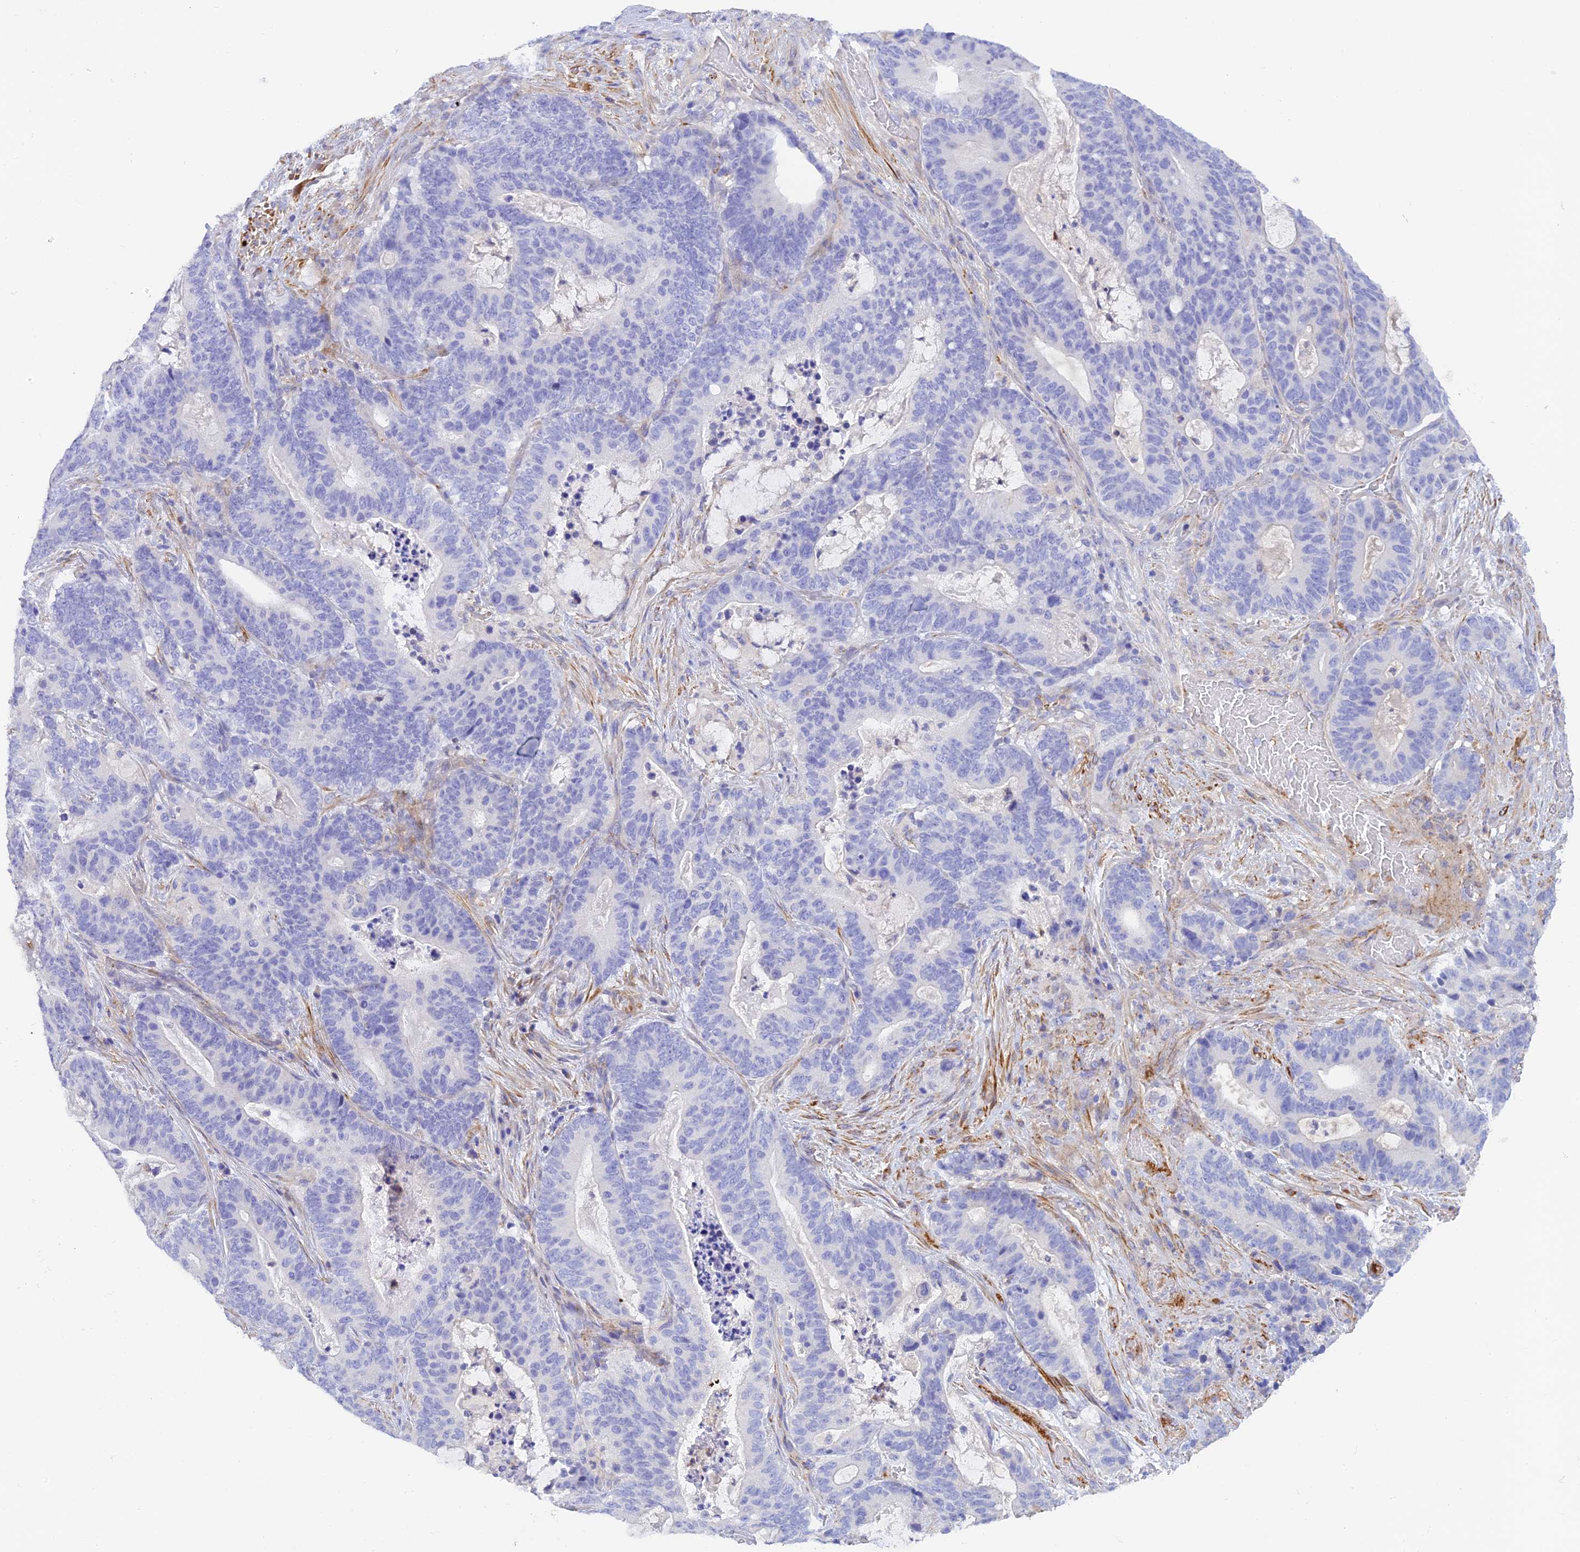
{"staining": {"intensity": "negative", "quantity": "none", "location": "none"}, "tissue": "stomach cancer", "cell_type": "Tumor cells", "image_type": "cancer", "snomed": [{"axis": "morphology", "description": "Normal tissue, NOS"}, {"axis": "morphology", "description": "Adenocarcinoma, NOS"}, {"axis": "topography", "description": "Stomach"}], "caption": "Immunohistochemistry (IHC) photomicrograph of stomach adenocarcinoma stained for a protein (brown), which shows no staining in tumor cells.", "gene": "ZDHHC16", "patient": {"sex": "female", "age": 64}}